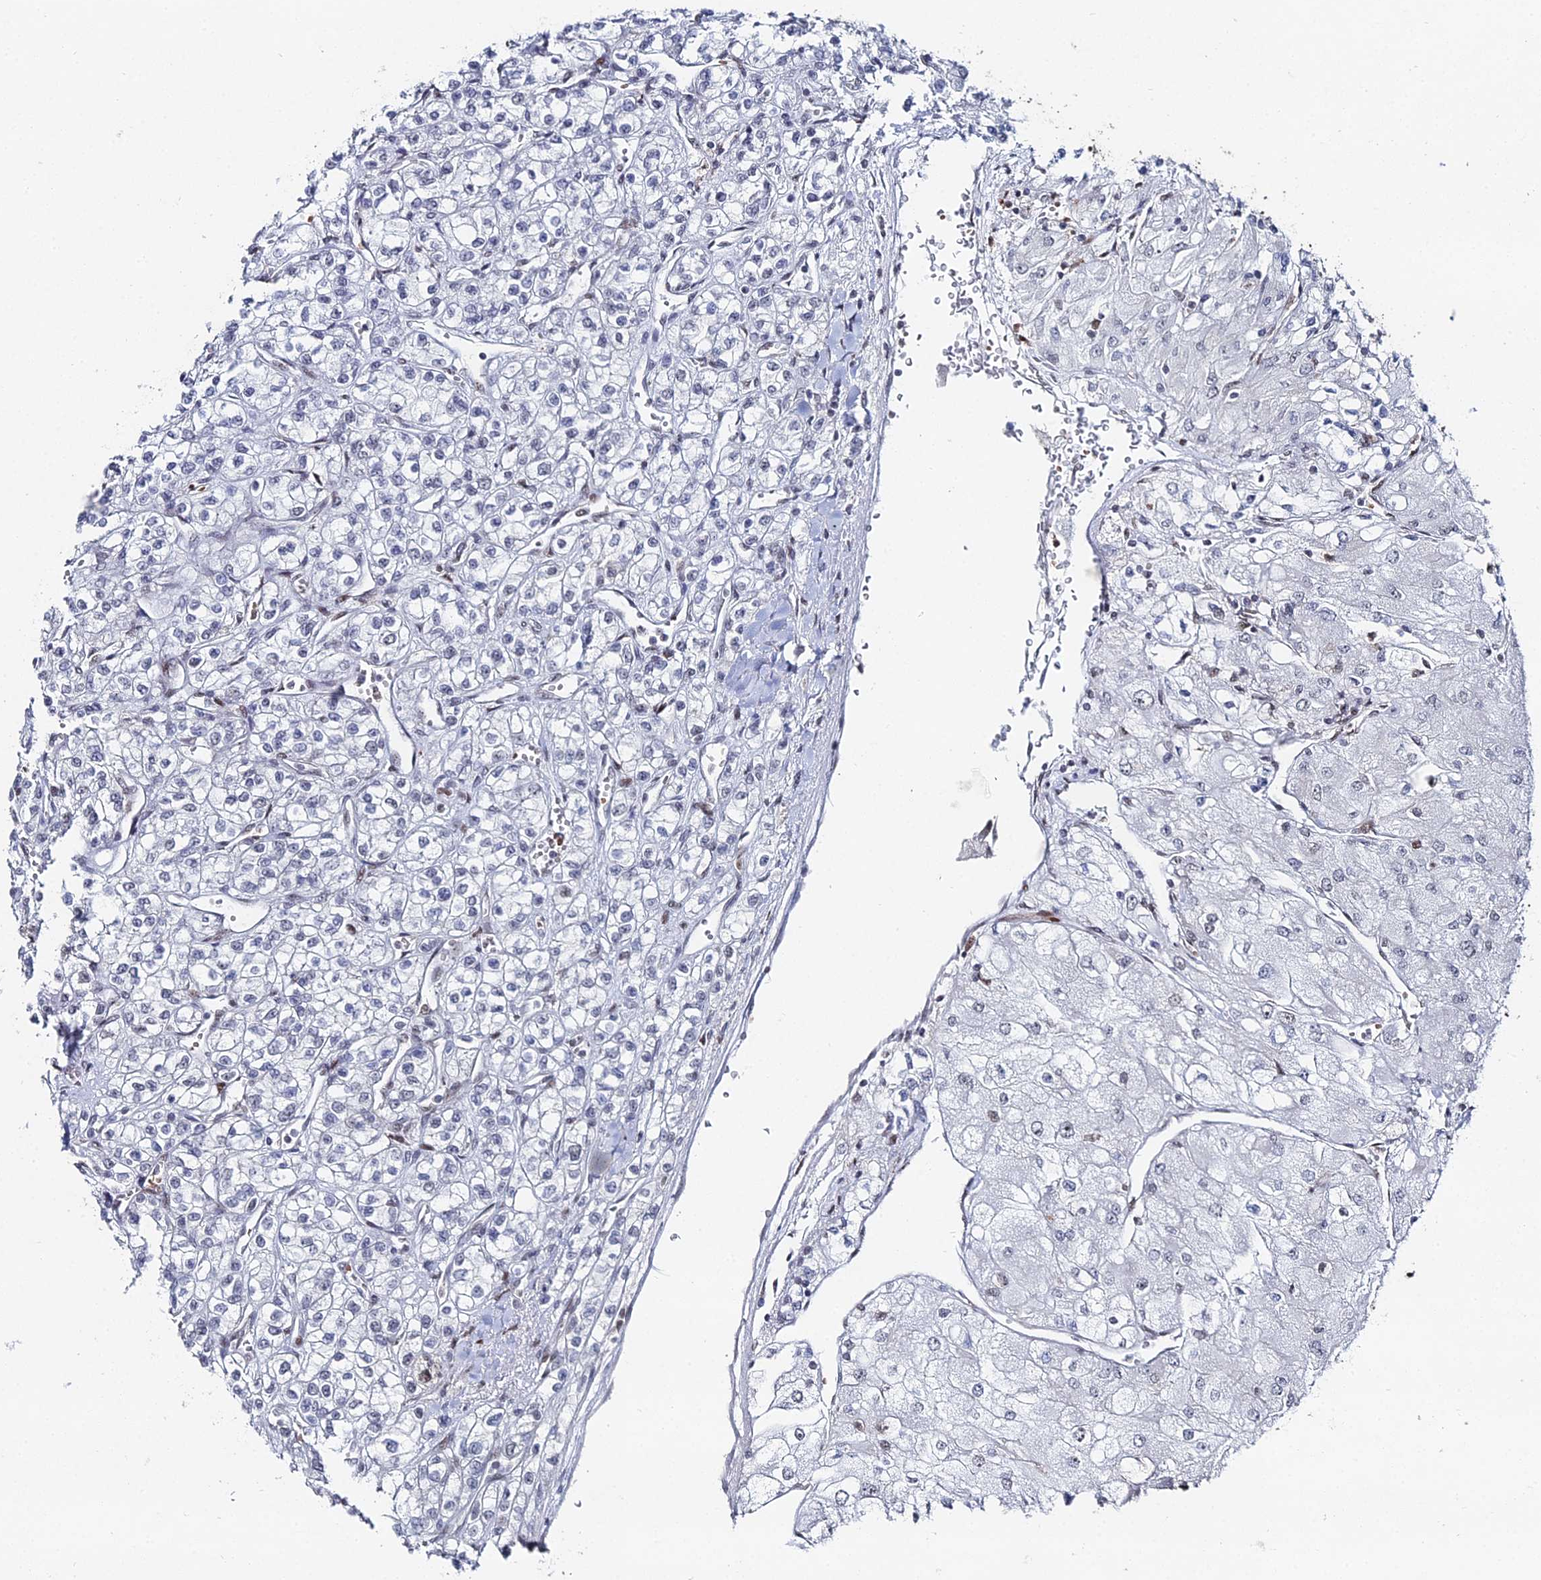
{"staining": {"intensity": "weak", "quantity": "<25%", "location": "nuclear"}, "tissue": "renal cancer", "cell_type": "Tumor cells", "image_type": "cancer", "snomed": [{"axis": "morphology", "description": "Adenocarcinoma, NOS"}, {"axis": "topography", "description": "Kidney"}], "caption": "High power microscopy photomicrograph of an immunohistochemistry (IHC) micrograph of renal cancer, revealing no significant expression in tumor cells. The staining is performed using DAB (3,3'-diaminobenzidine) brown chromogen with nuclei counter-stained in using hematoxylin.", "gene": "GSC2", "patient": {"sex": "male", "age": 80}}